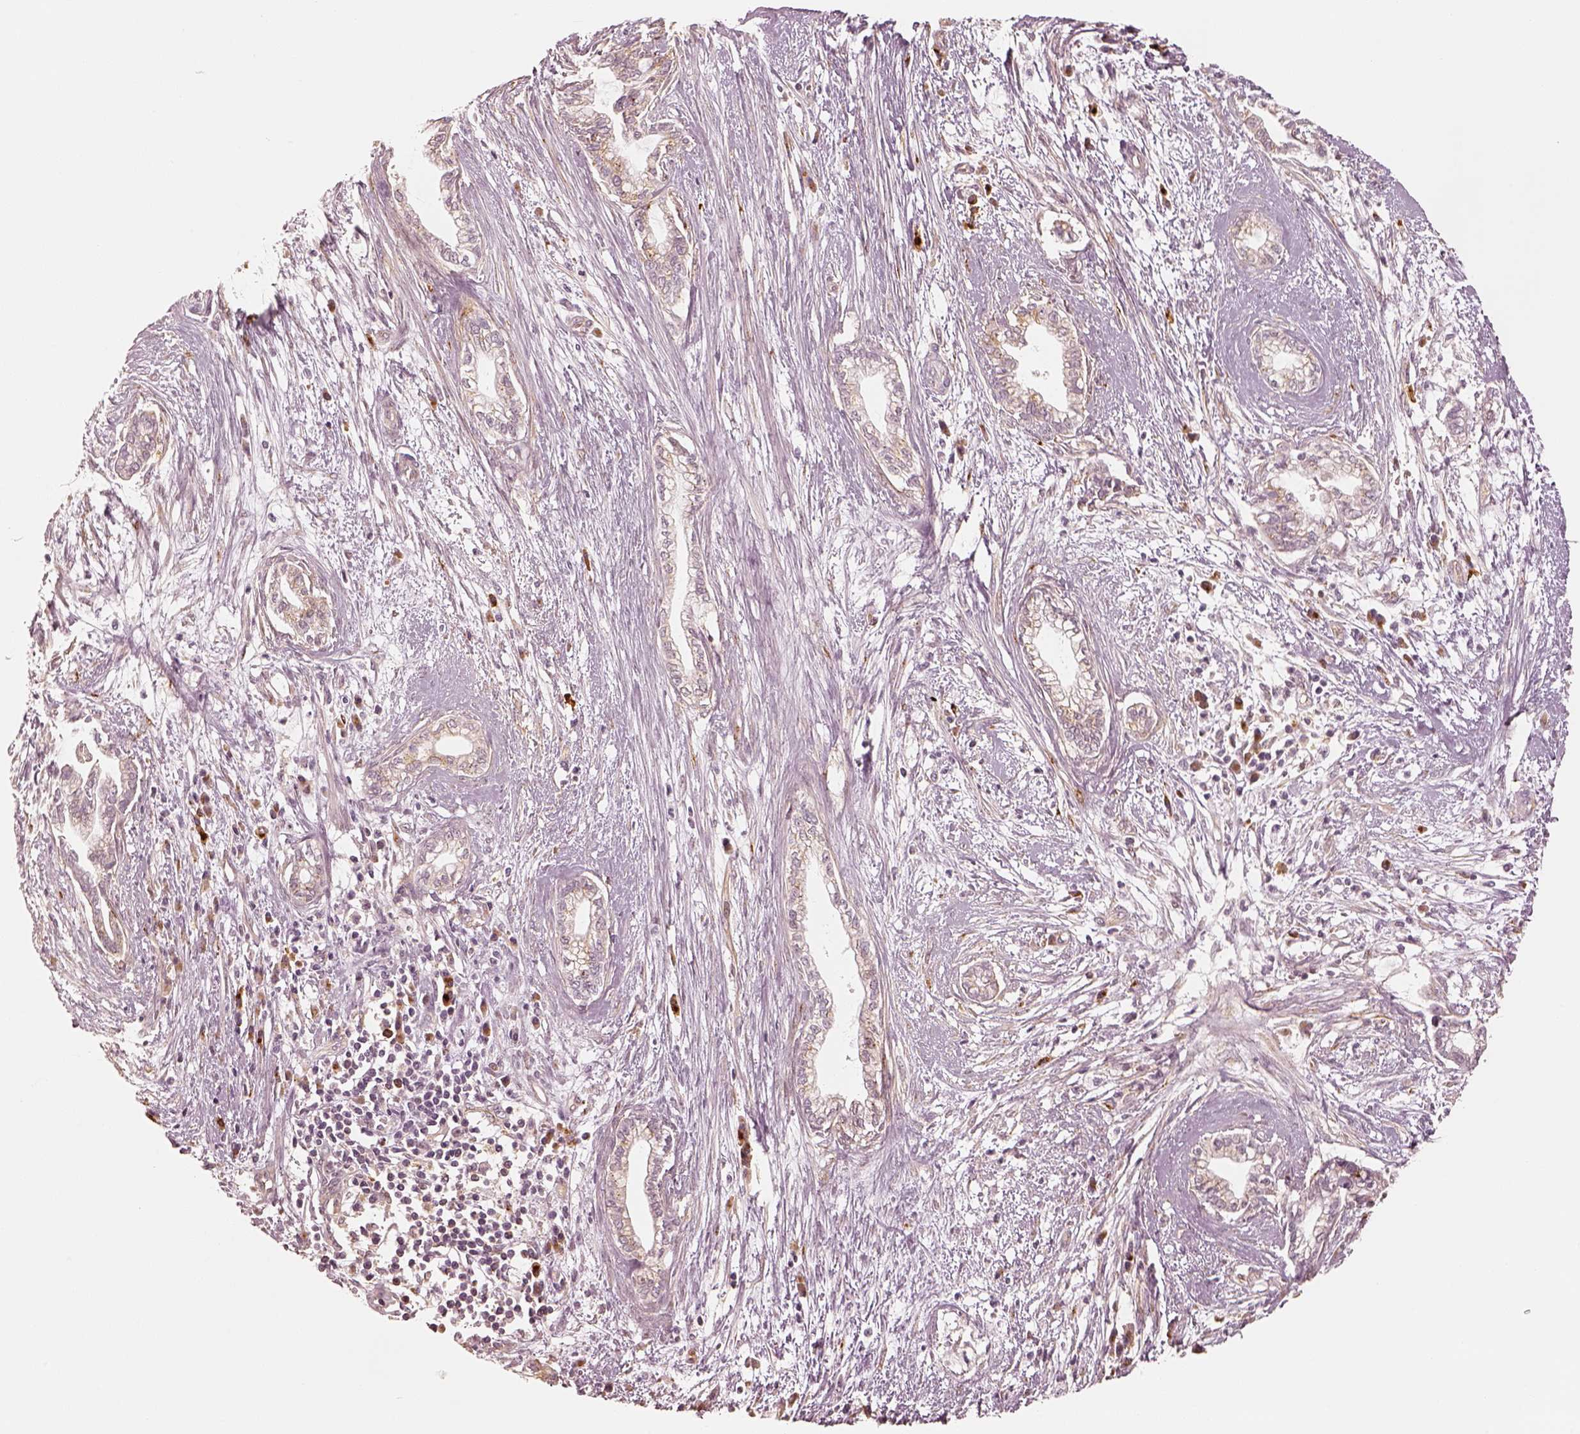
{"staining": {"intensity": "weak", "quantity": "<25%", "location": "cytoplasmic/membranous"}, "tissue": "cervical cancer", "cell_type": "Tumor cells", "image_type": "cancer", "snomed": [{"axis": "morphology", "description": "Adenocarcinoma, NOS"}, {"axis": "topography", "description": "Cervix"}], "caption": "This is an immunohistochemistry (IHC) image of cervical cancer (adenocarcinoma). There is no positivity in tumor cells.", "gene": "GORASP2", "patient": {"sex": "female", "age": 62}}